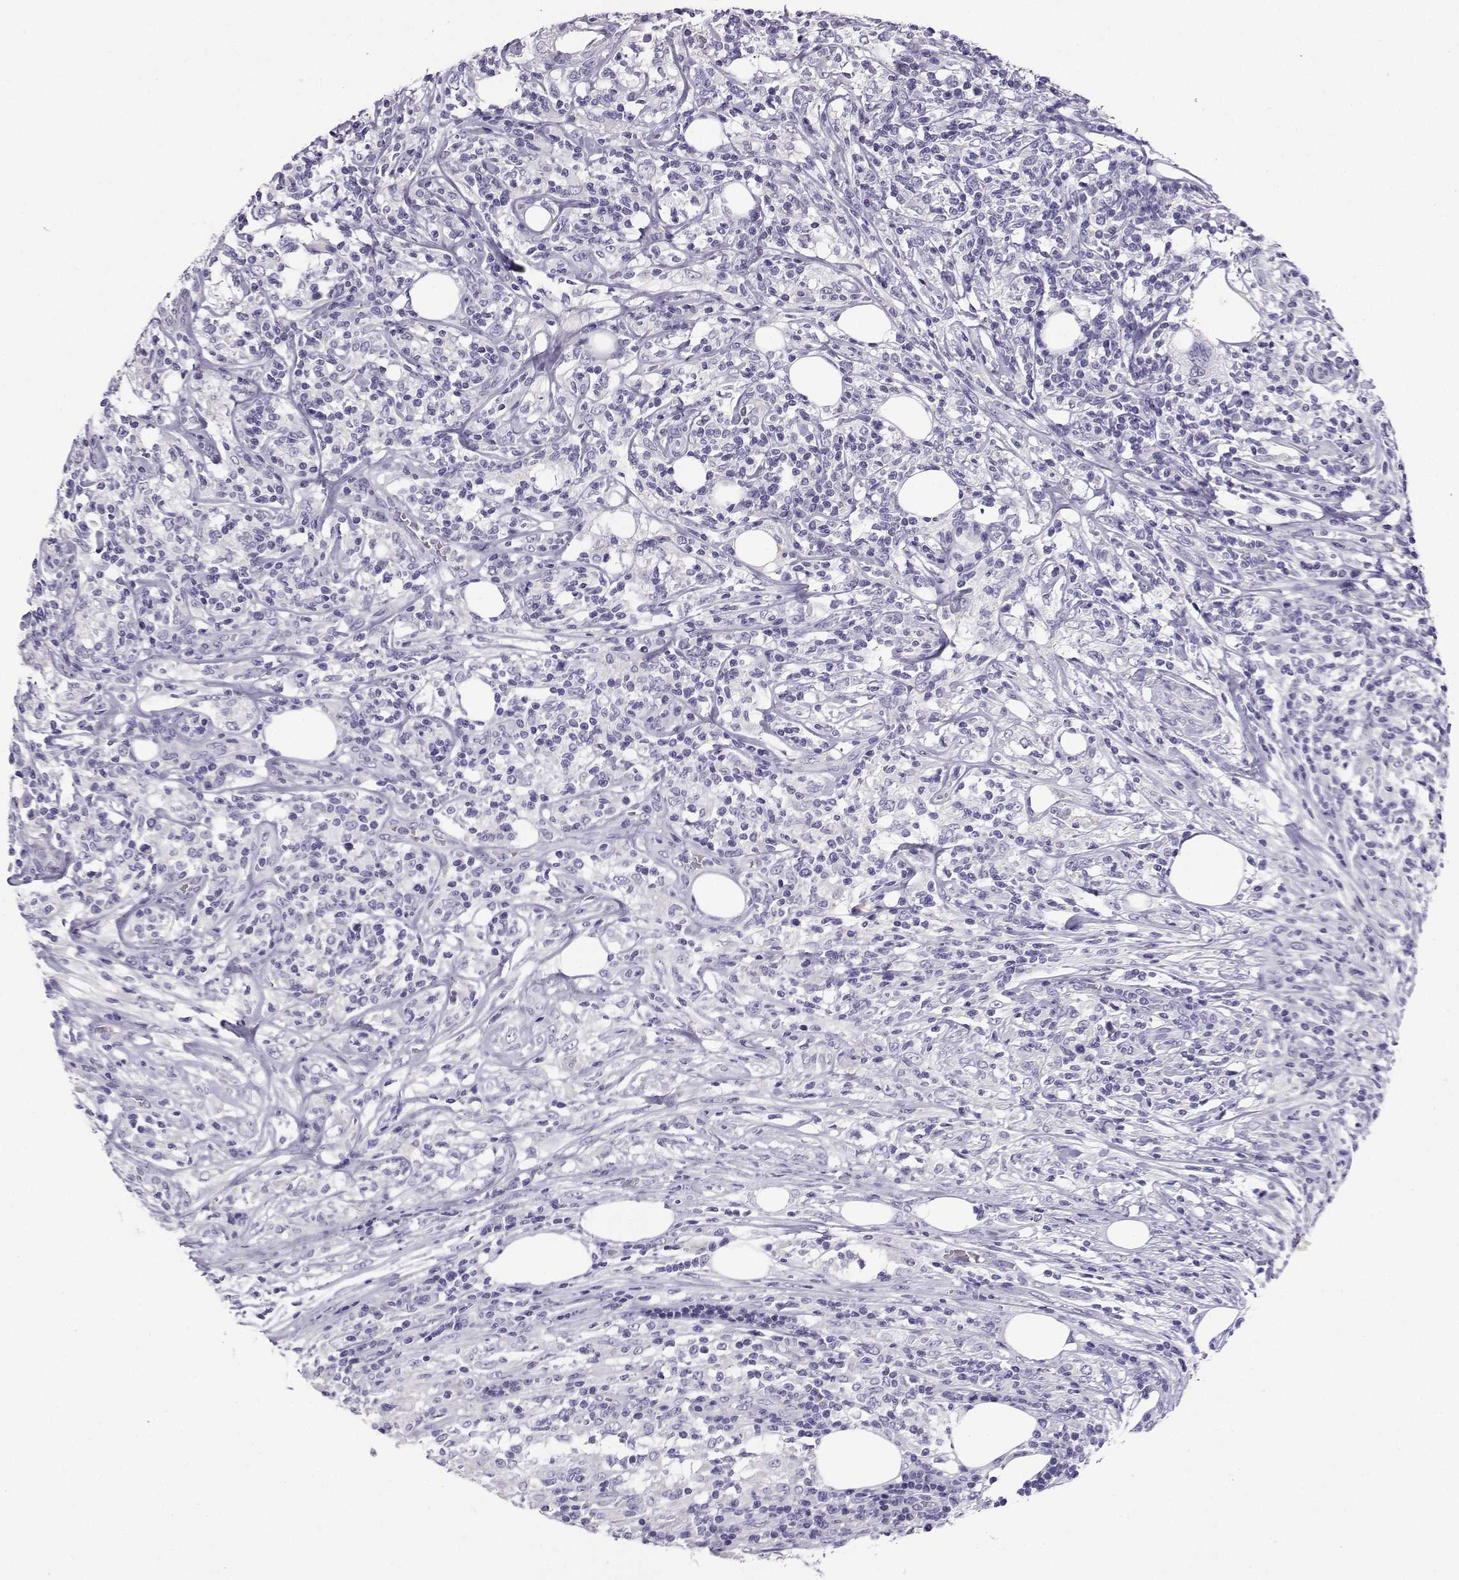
{"staining": {"intensity": "negative", "quantity": "none", "location": "none"}, "tissue": "lymphoma", "cell_type": "Tumor cells", "image_type": "cancer", "snomed": [{"axis": "morphology", "description": "Malignant lymphoma, non-Hodgkin's type, High grade"}, {"axis": "topography", "description": "Lymph node"}], "caption": "Immunohistochemical staining of high-grade malignant lymphoma, non-Hodgkin's type demonstrates no significant positivity in tumor cells.", "gene": "LINGO1", "patient": {"sex": "female", "age": 84}}